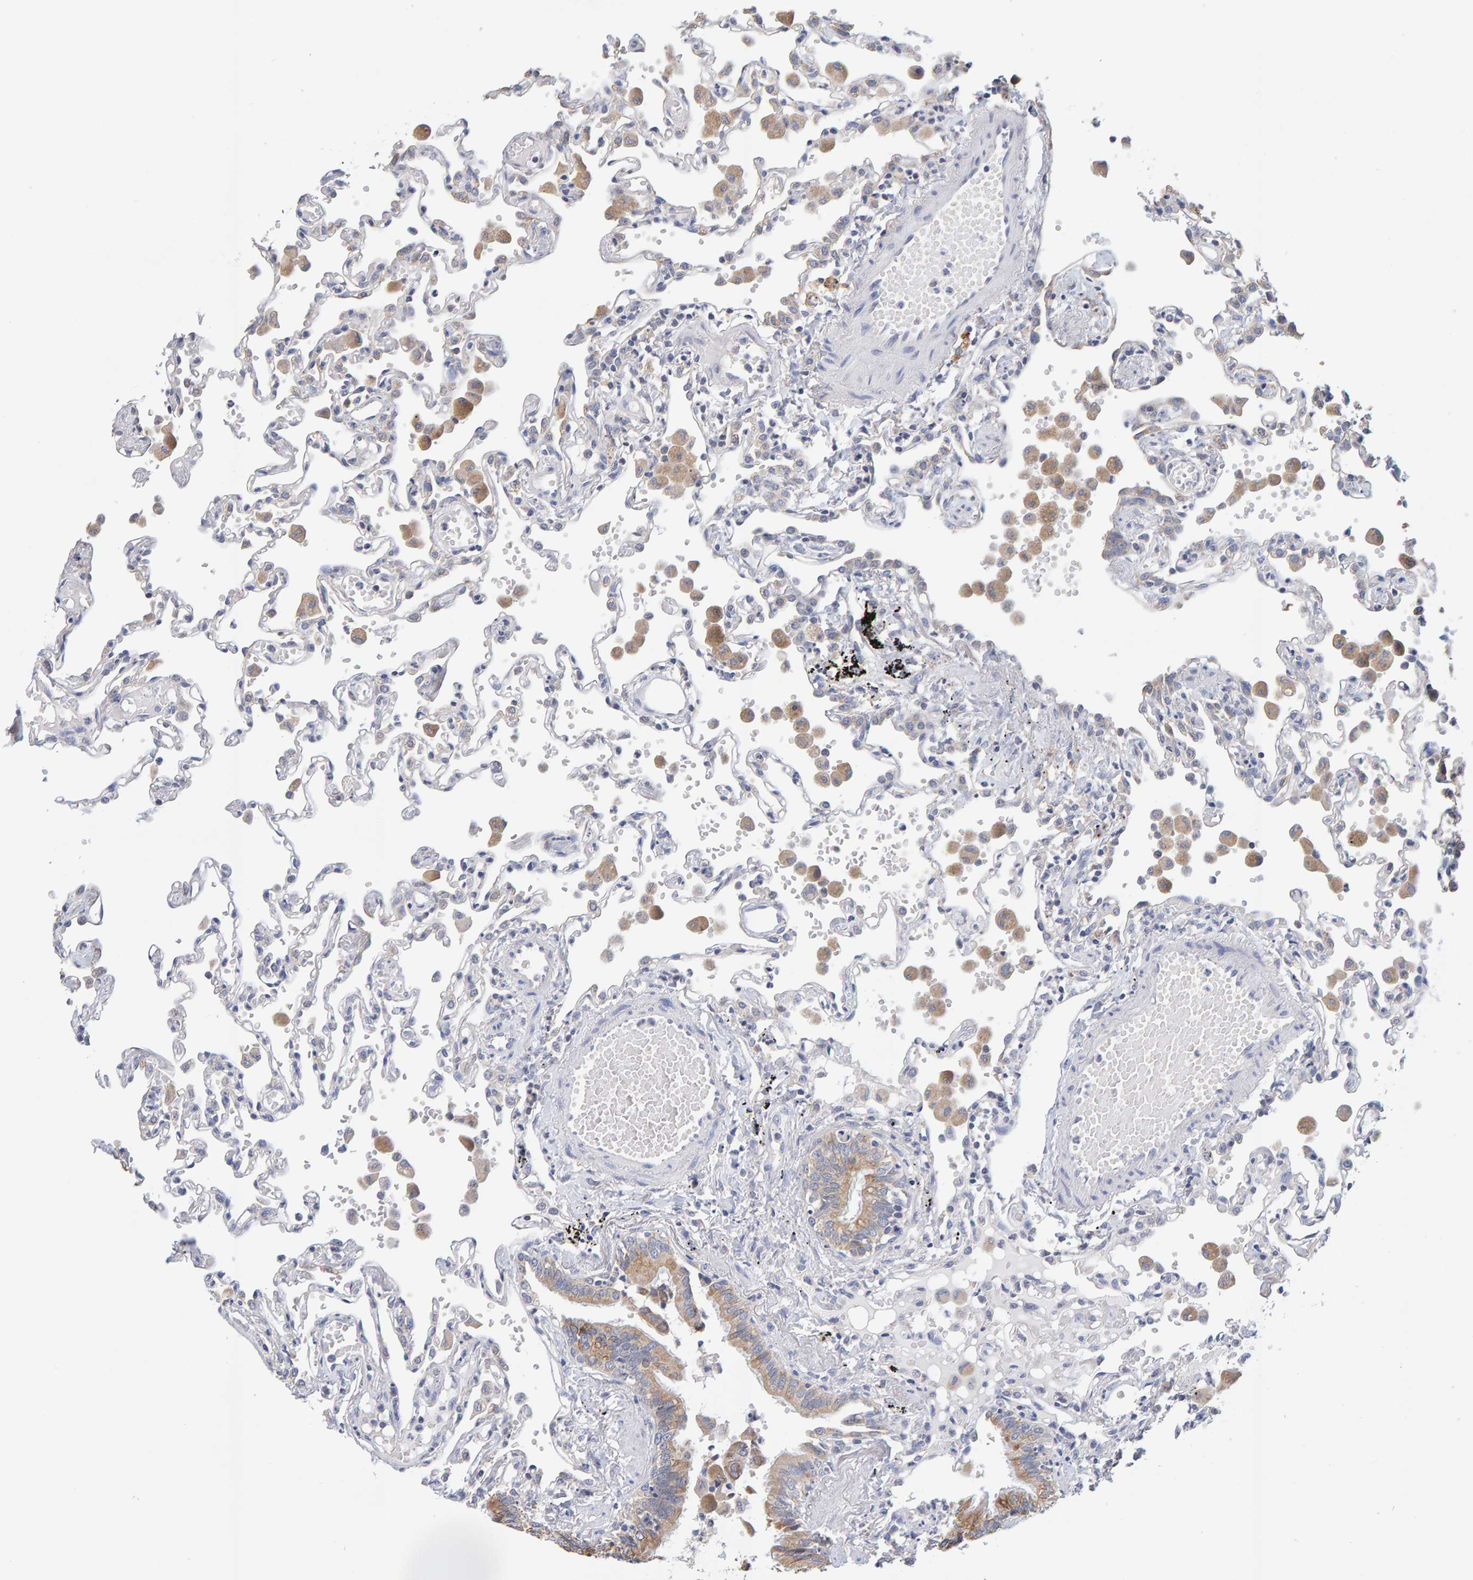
{"staining": {"intensity": "negative", "quantity": "none", "location": "none"}, "tissue": "lung", "cell_type": "Alveolar cells", "image_type": "normal", "snomed": [{"axis": "morphology", "description": "Normal tissue, NOS"}, {"axis": "topography", "description": "Bronchus"}, {"axis": "topography", "description": "Lung"}], "caption": "Immunohistochemistry histopathology image of normal human lung stained for a protein (brown), which shows no positivity in alveolar cells. Brightfield microscopy of IHC stained with DAB (3,3'-diaminobenzidine) (brown) and hematoxylin (blue), captured at high magnification.", "gene": "SGPL1", "patient": {"sex": "female", "age": 49}}